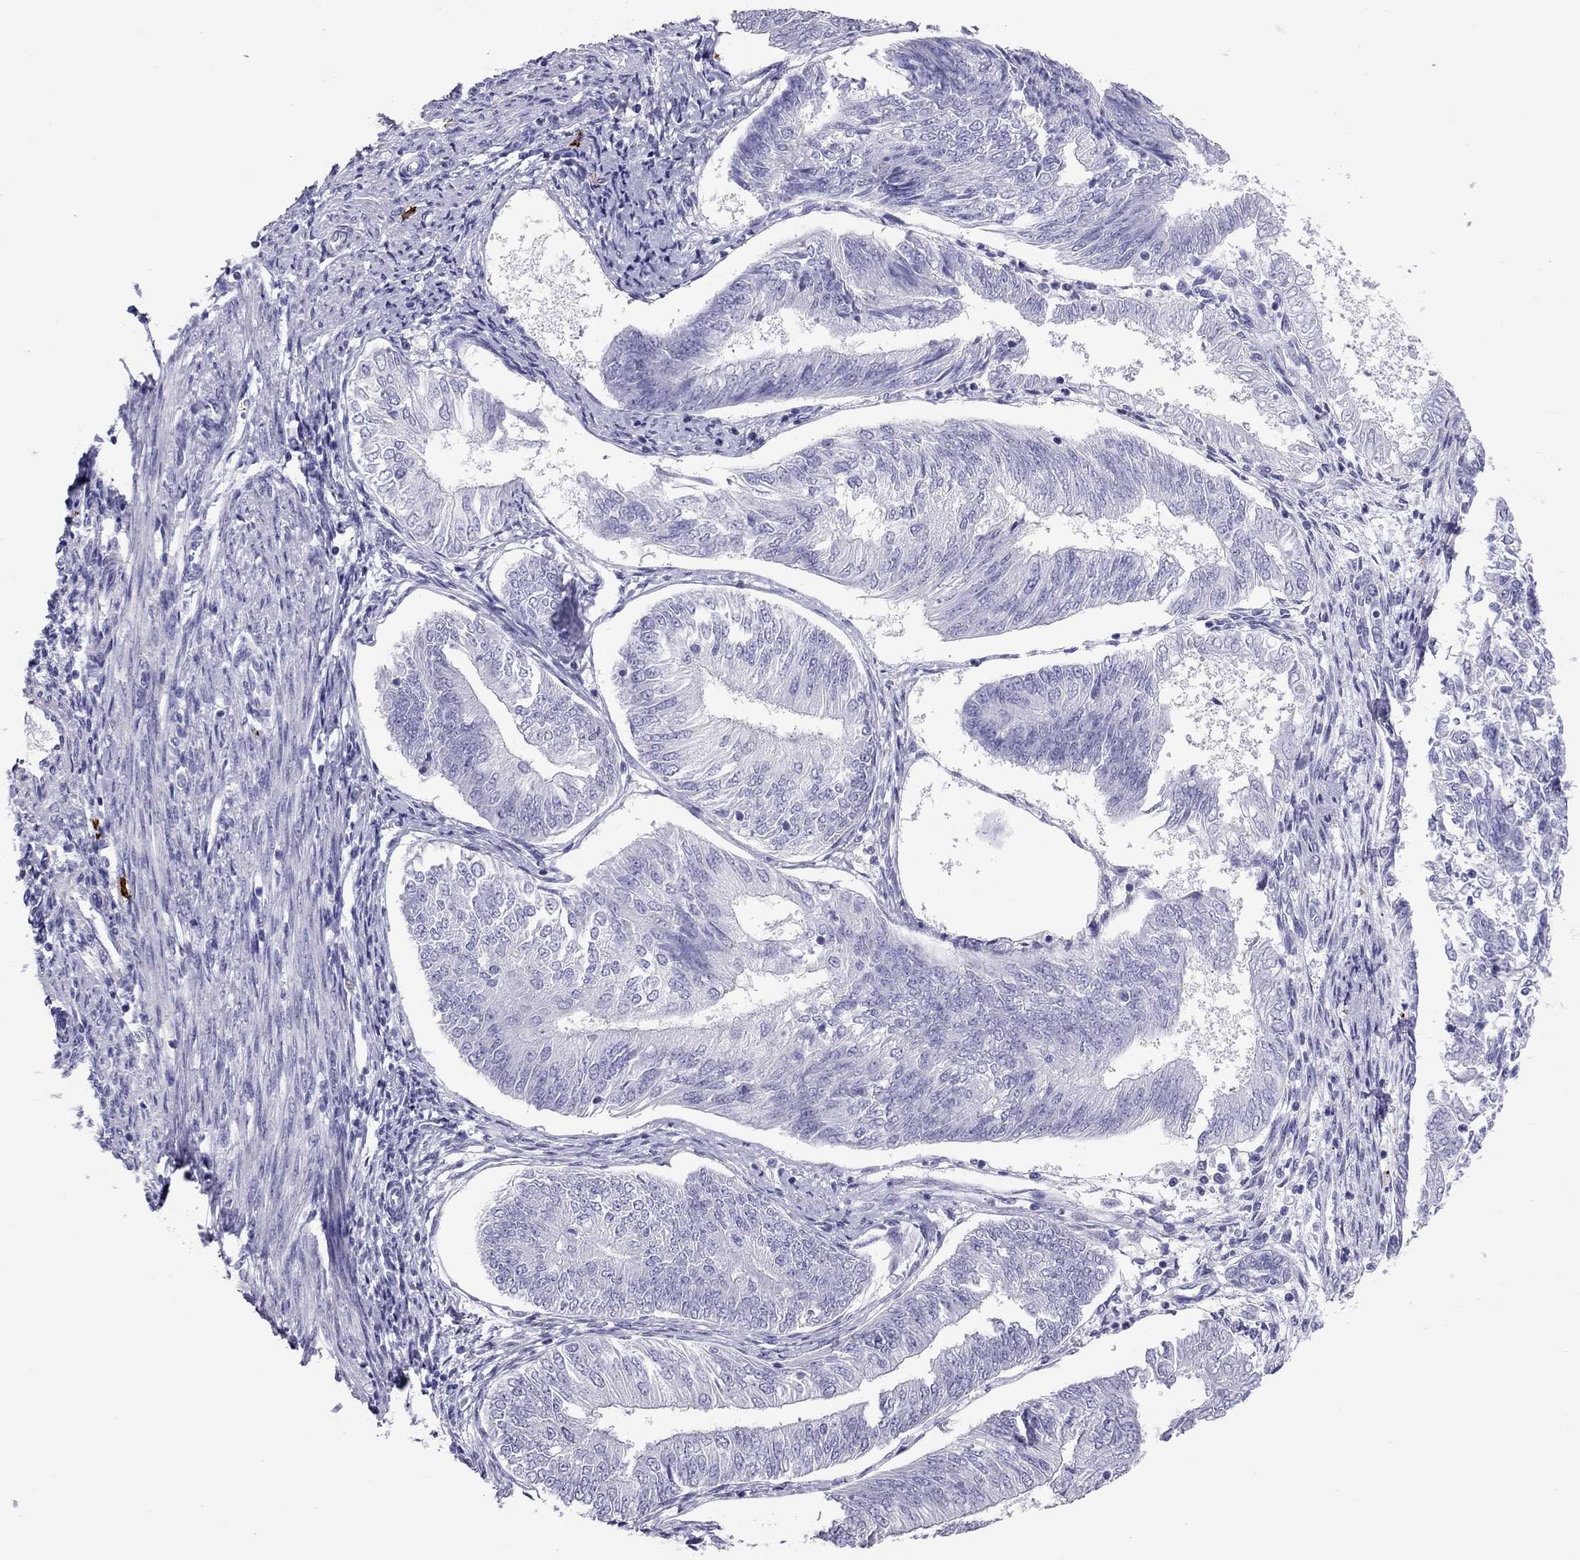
{"staining": {"intensity": "negative", "quantity": "none", "location": "none"}, "tissue": "endometrial cancer", "cell_type": "Tumor cells", "image_type": "cancer", "snomed": [{"axis": "morphology", "description": "Adenocarcinoma, NOS"}, {"axis": "topography", "description": "Endometrium"}], "caption": "Histopathology image shows no significant protein positivity in tumor cells of endometrial cancer.", "gene": "IL17REL", "patient": {"sex": "female", "age": 58}}